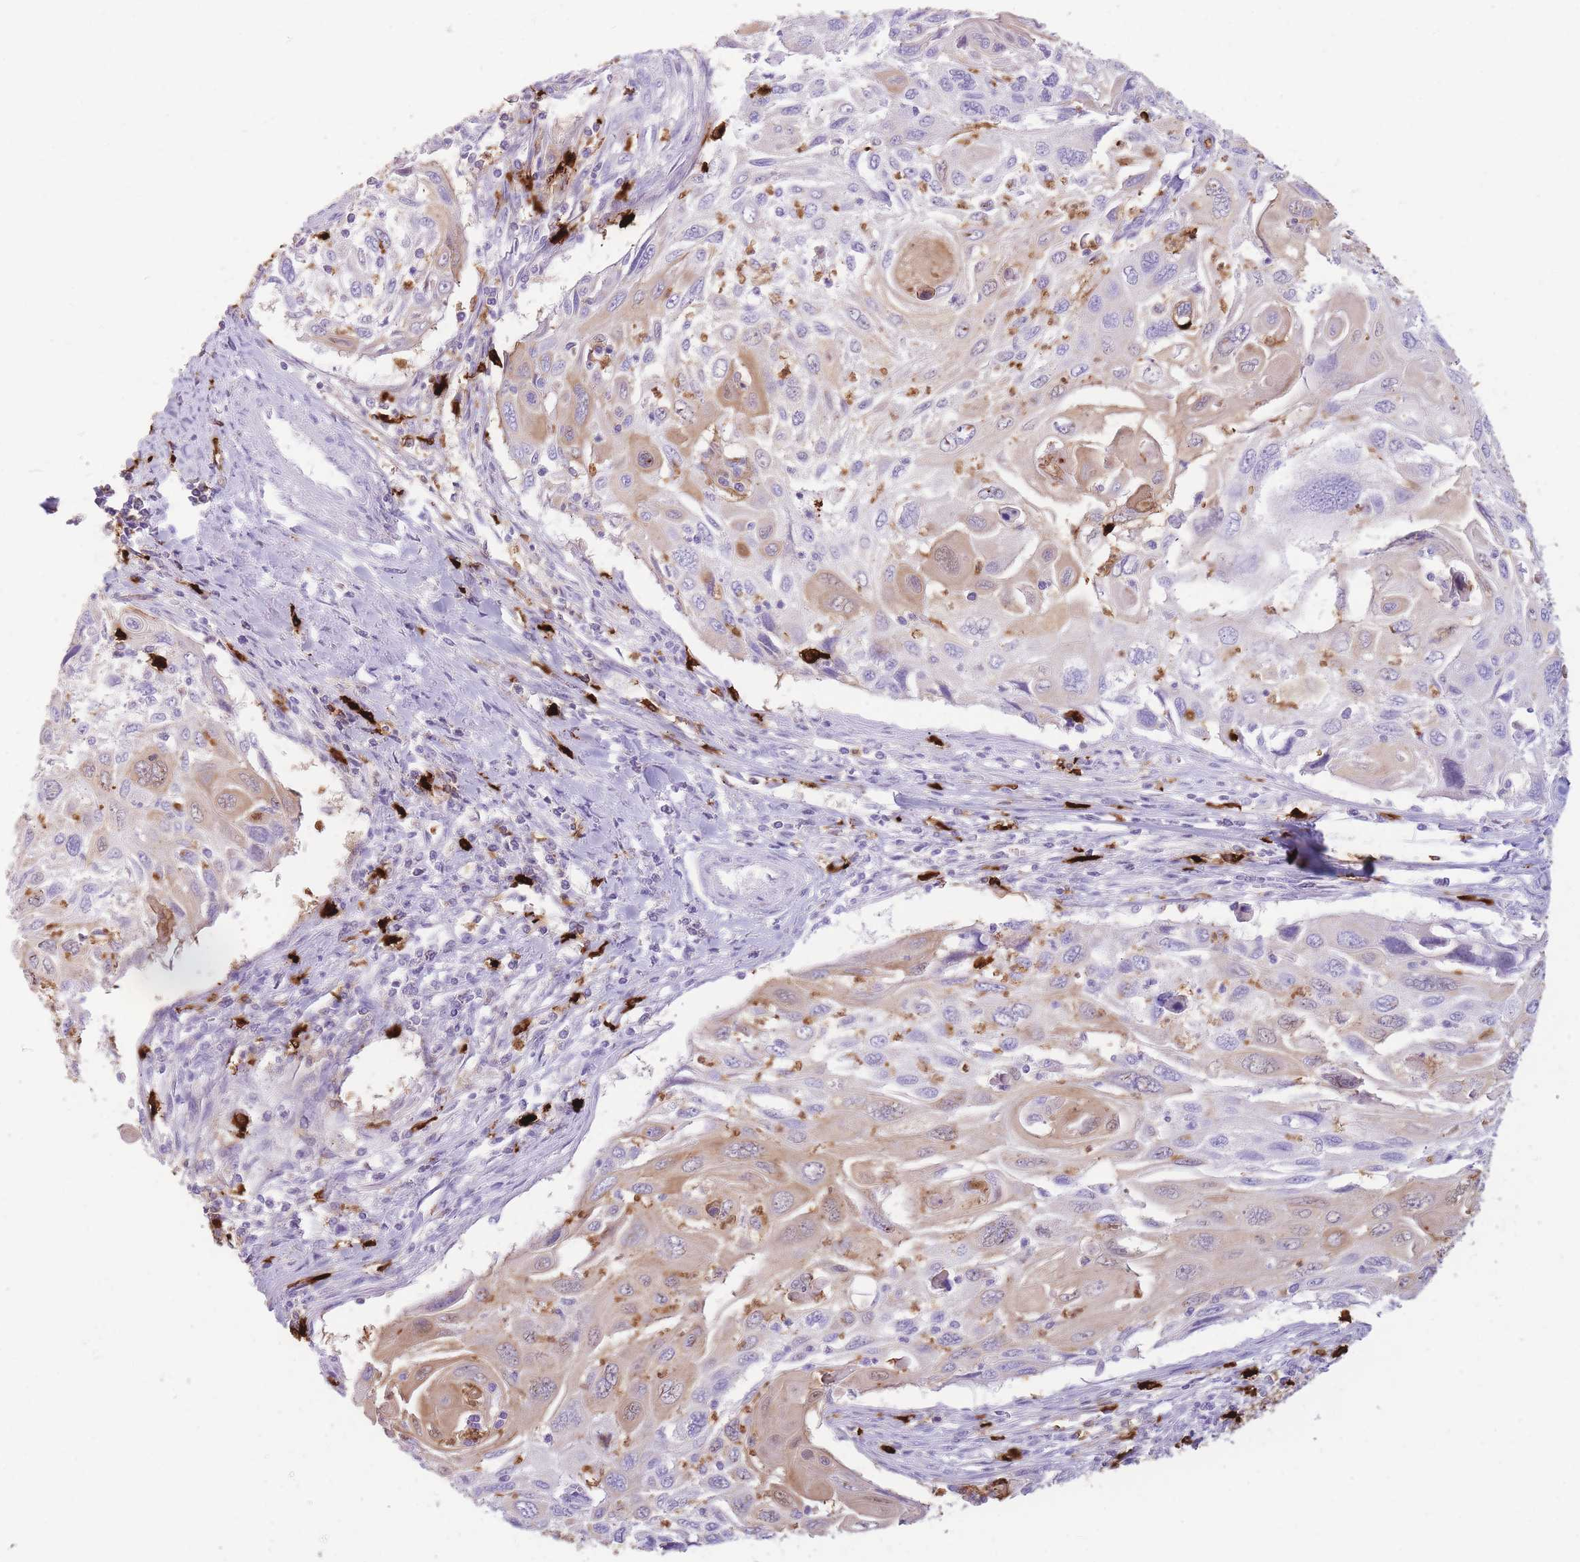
{"staining": {"intensity": "weak", "quantity": "25%-75%", "location": "cytoplasmic/membranous,nuclear"}, "tissue": "cervical cancer", "cell_type": "Tumor cells", "image_type": "cancer", "snomed": [{"axis": "morphology", "description": "Squamous cell carcinoma, NOS"}, {"axis": "topography", "description": "Cervix"}], "caption": "High-power microscopy captured an immunohistochemistry histopathology image of squamous cell carcinoma (cervical), revealing weak cytoplasmic/membranous and nuclear expression in approximately 25%-75% of tumor cells.", "gene": "TPSAB1", "patient": {"sex": "female", "age": 70}}